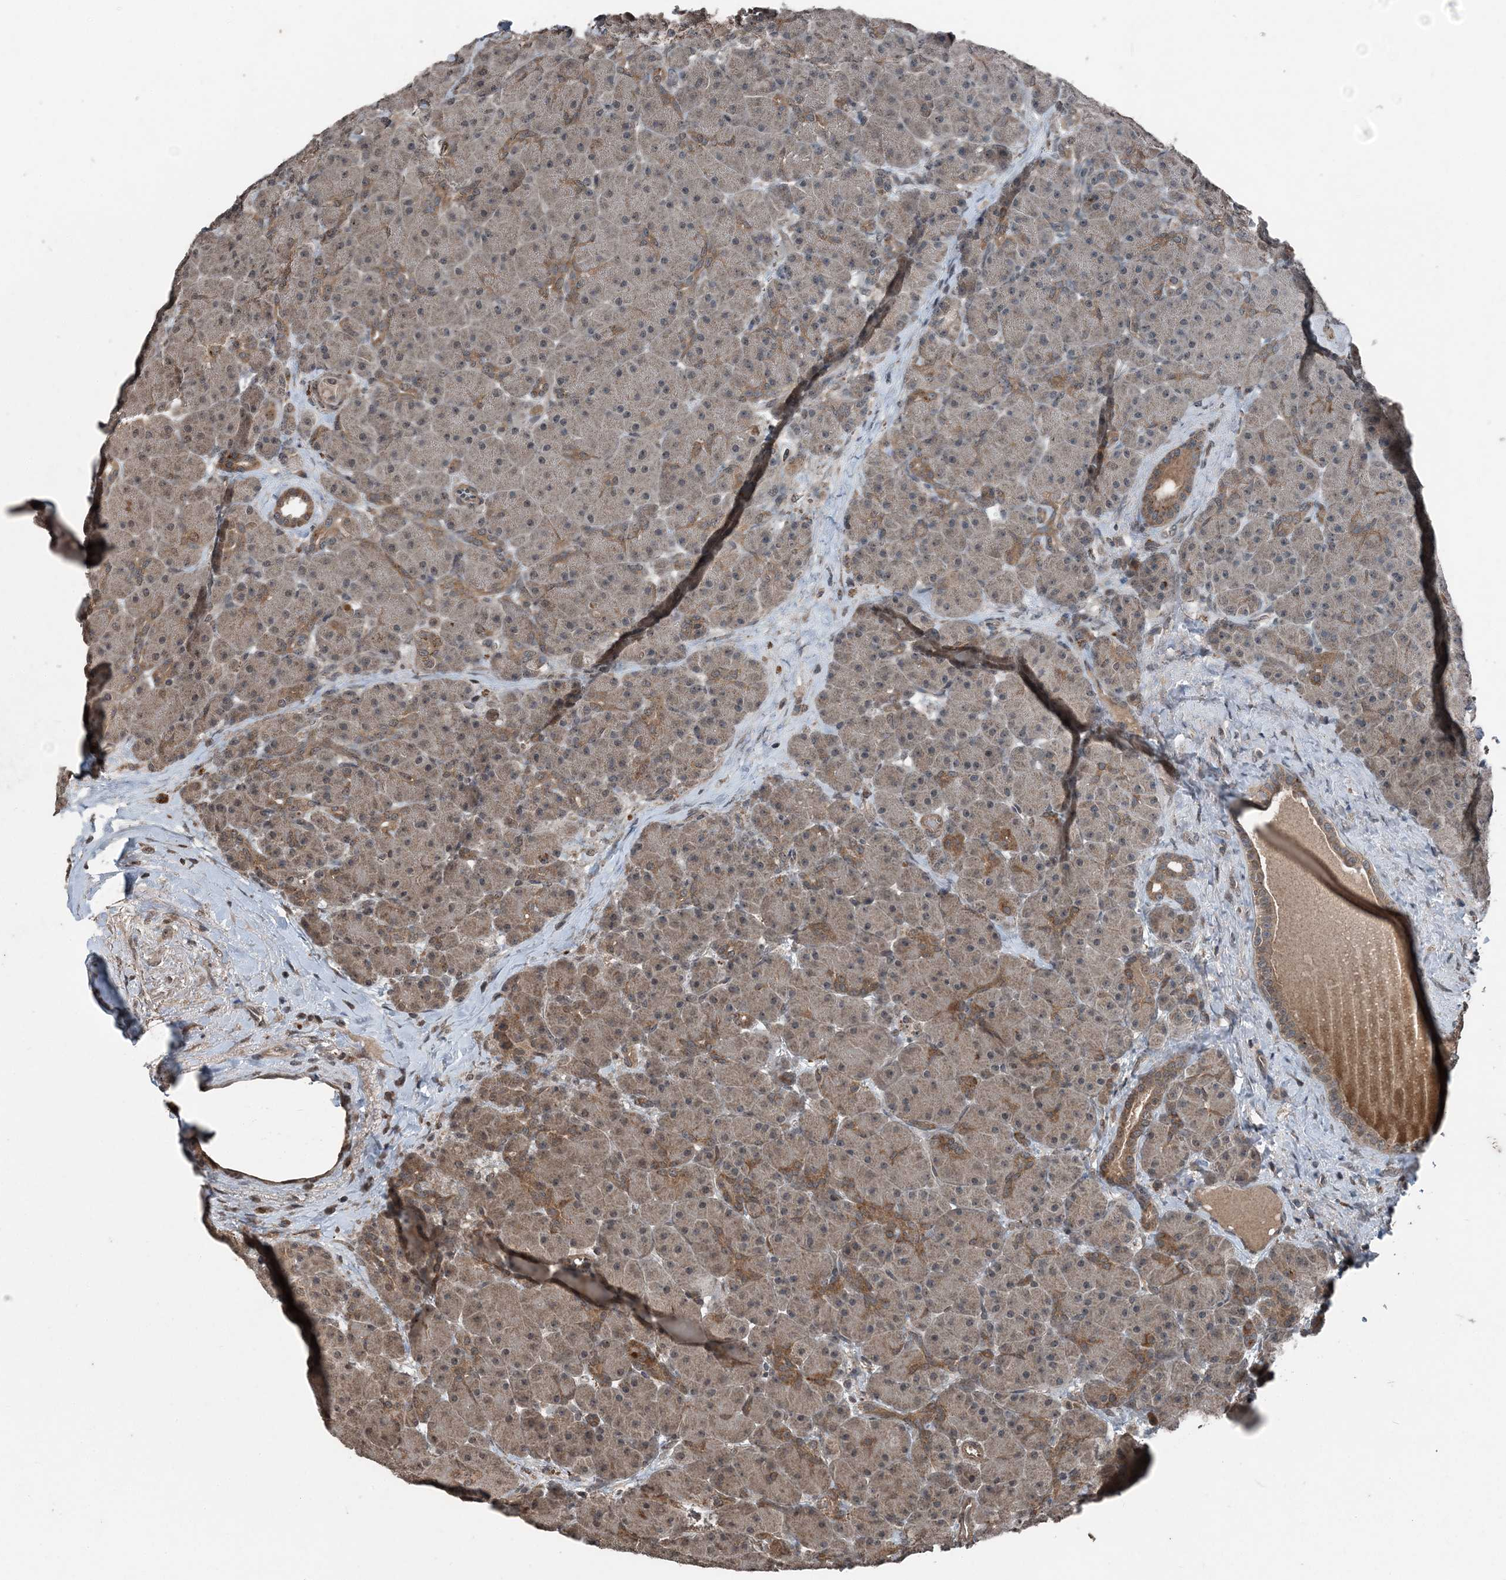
{"staining": {"intensity": "moderate", "quantity": ">75%", "location": "cytoplasmic/membranous"}, "tissue": "pancreas", "cell_type": "Exocrine glandular cells", "image_type": "normal", "snomed": [{"axis": "morphology", "description": "Normal tissue, NOS"}, {"axis": "topography", "description": "Pancreas"}], "caption": "Immunohistochemical staining of normal human pancreas shows medium levels of moderate cytoplasmic/membranous staining in approximately >75% of exocrine glandular cells. Immunohistochemistry (ihc) stains the protein in brown and the nuclei are stained blue.", "gene": "CFL1", "patient": {"sex": "male", "age": 66}}